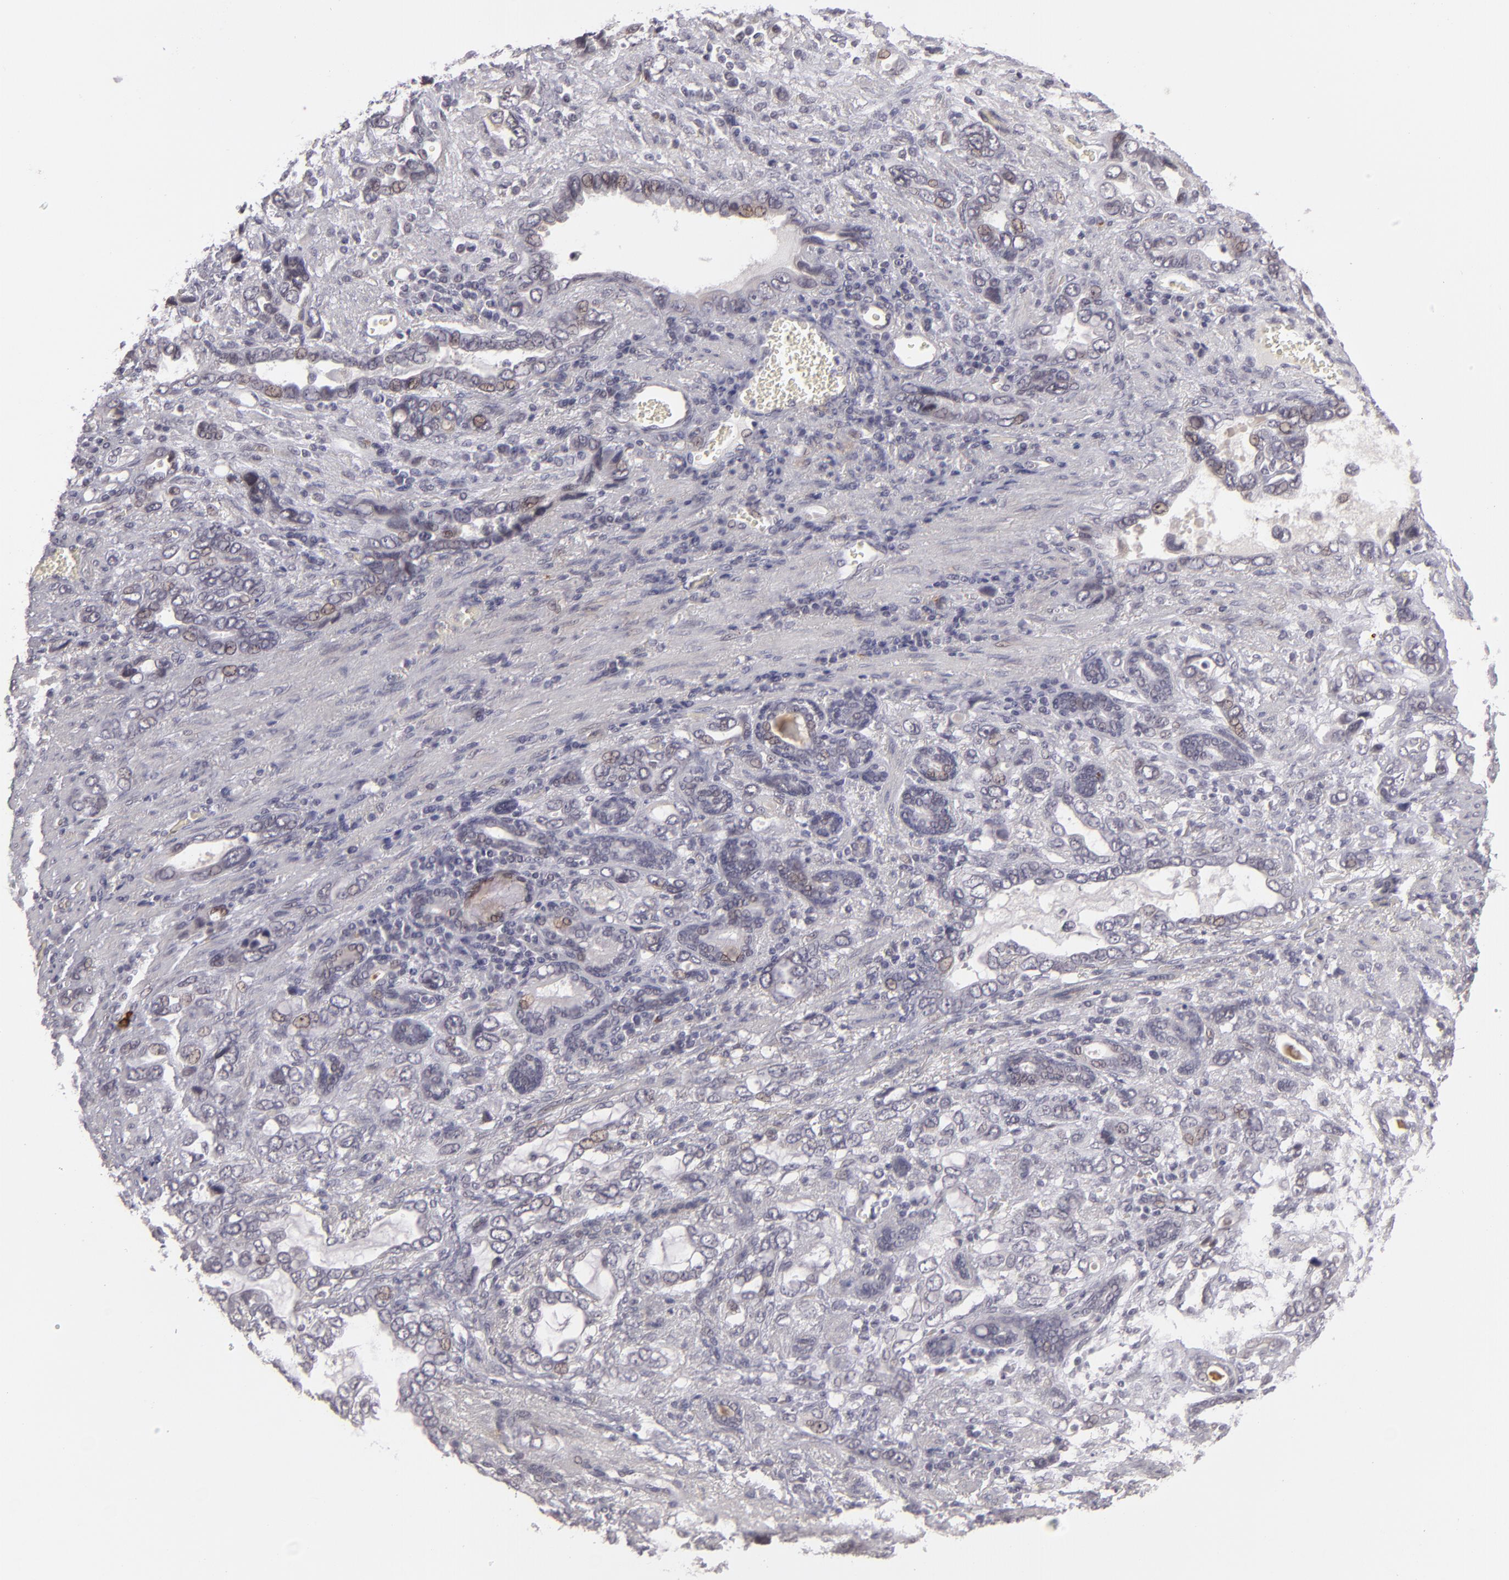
{"staining": {"intensity": "negative", "quantity": "none", "location": "none"}, "tissue": "stomach cancer", "cell_type": "Tumor cells", "image_type": "cancer", "snomed": [{"axis": "morphology", "description": "Adenocarcinoma, NOS"}, {"axis": "topography", "description": "Stomach"}], "caption": "An image of human stomach cancer is negative for staining in tumor cells.", "gene": "ZNF205", "patient": {"sex": "male", "age": 78}}